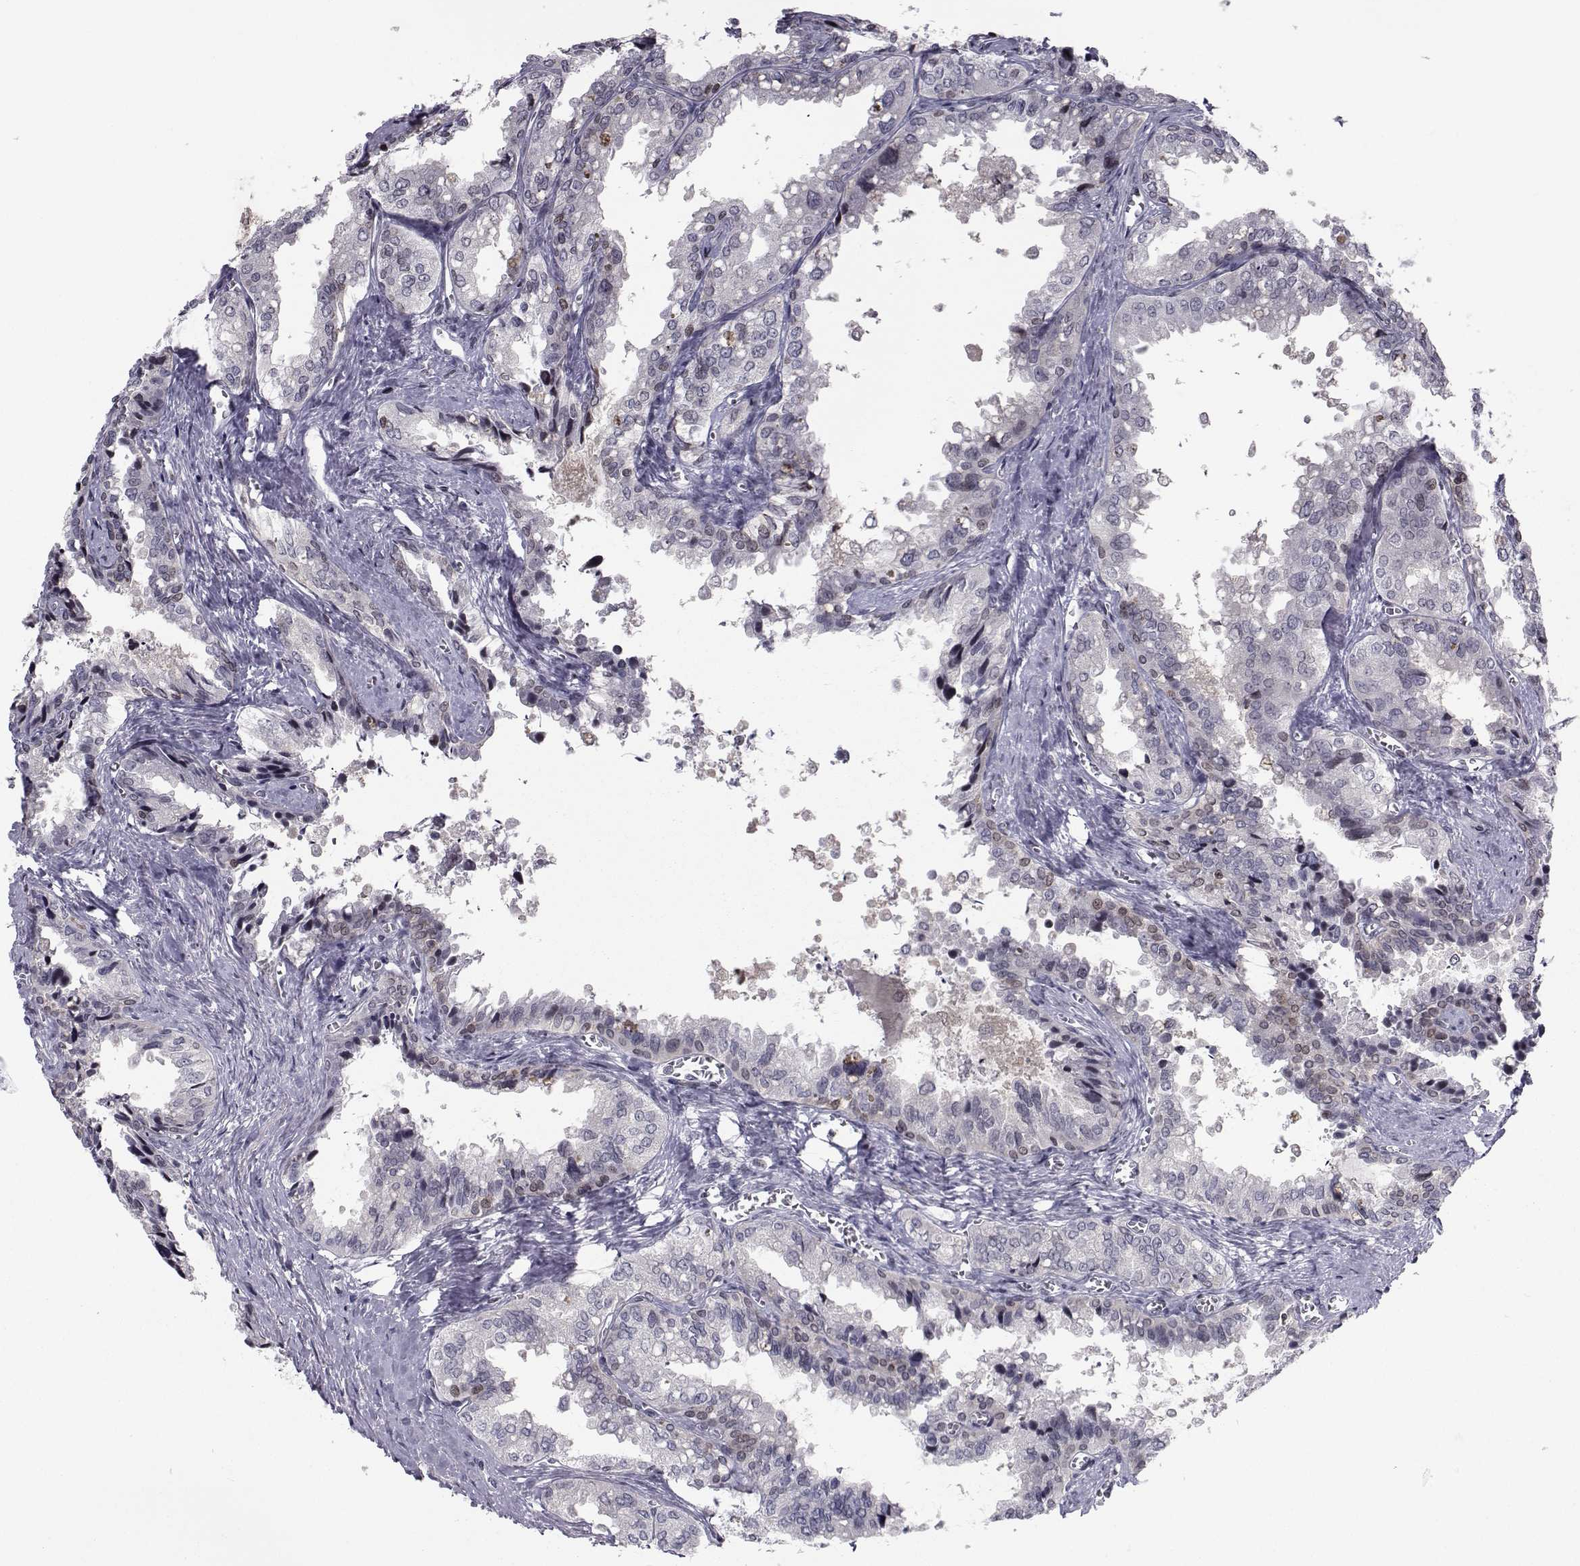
{"staining": {"intensity": "negative", "quantity": "none", "location": "none"}, "tissue": "seminal vesicle", "cell_type": "Glandular cells", "image_type": "normal", "snomed": [{"axis": "morphology", "description": "Normal tissue, NOS"}, {"axis": "topography", "description": "Seminal veicle"}], "caption": "Image shows no protein expression in glandular cells of unremarkable seminal vesicle.", "gene": "PCP4L1", "patient": {"sex": "male", "age": 67}}